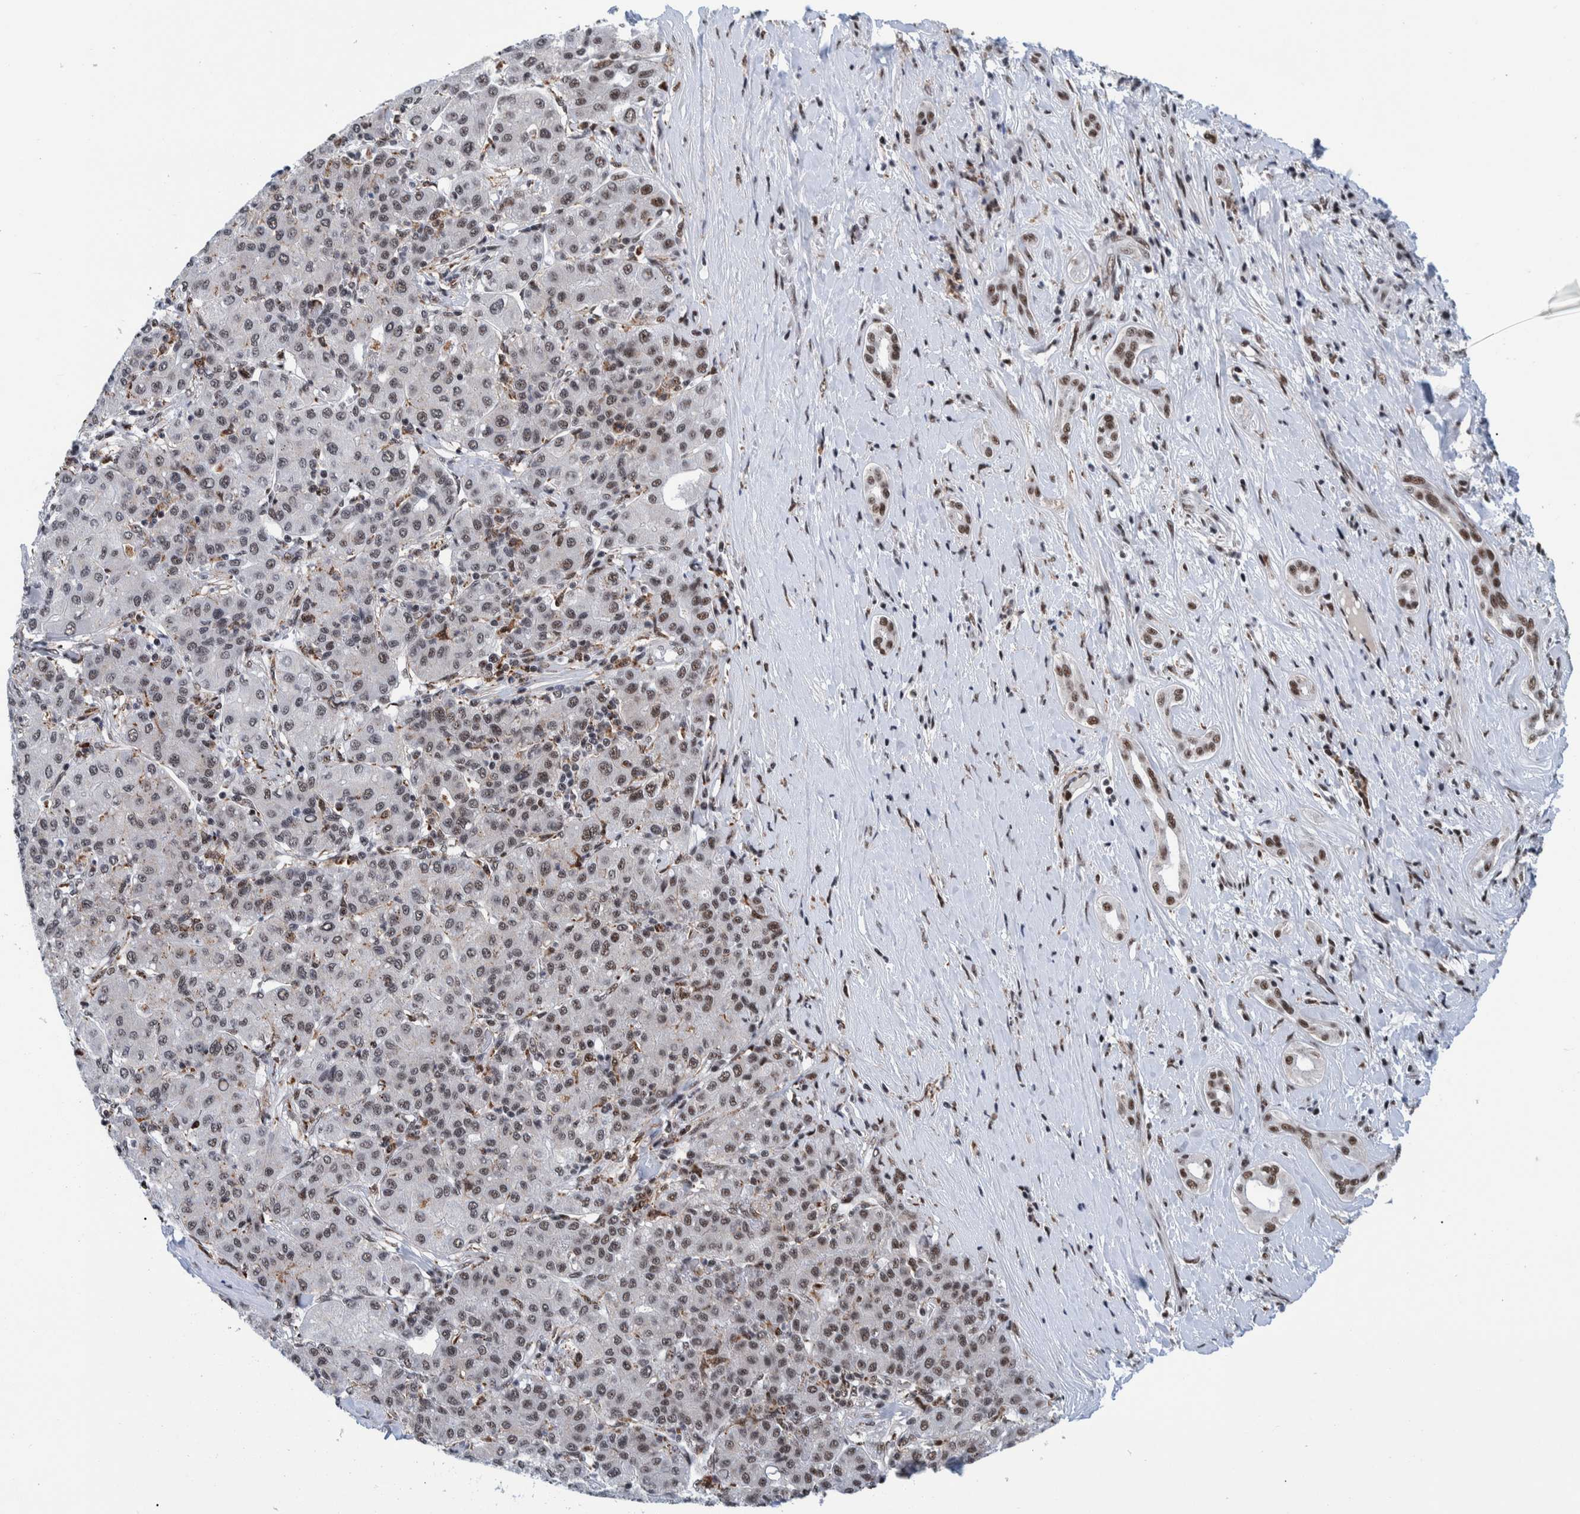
{"staining": {"intensity": "moderate", "quantity": ">75%", "location": "nuclear"}, "tissue": "liver cancer", "cell_type": "Tumor cells", "image_type": "cancer", "snomed": [{"axis": "morphology", "description": "Carcinoma, Hepatocellular, NOS"}, {"axis": "topography", "description": "Liver"}], "caption": "DAB (3,3'-diaminobenzidine) immunohistochemical staining of human hepatocellular carcinoma (liver) reveals moderate nuclear protein expression in approximately >75% of tumor cells.", "gene": "EFTUD2", "patient": {"sex": "male", "age": 65}}